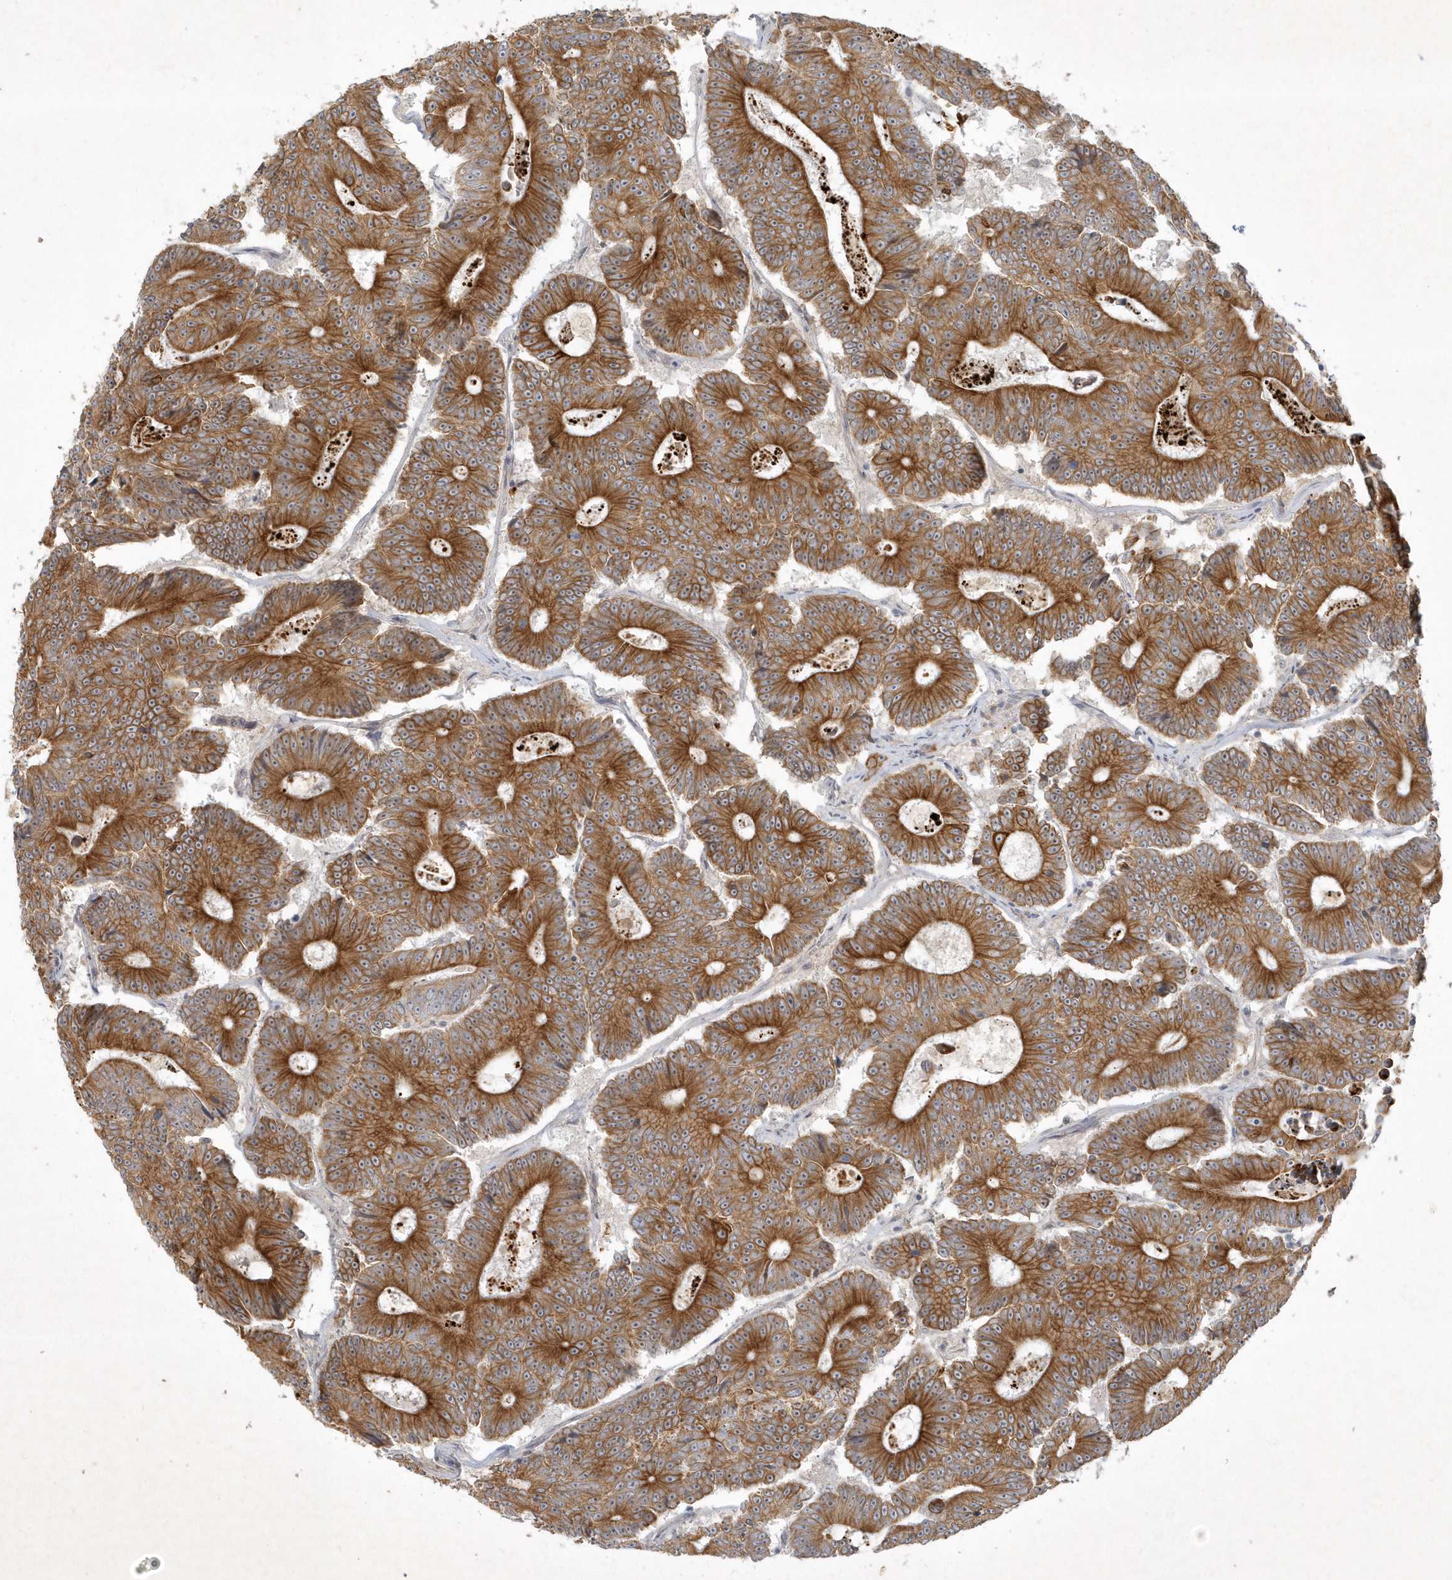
{"staining": {"intensity": "strong", "quantity": ">75%", "location": "cytoplasmic/membranous"}, "tissue": "colorectal cancer", "cell_type": "Tumor cells", "image_type": "cancer", "snomed": [{"axis": "morphology", "description": "Adenocarcinoma, NOS"}, {"axis": "topography", "description": "Colon"}], "caption": "Immunohistochemical staining of human colorectal adenocarcinoma shows high levels of strong cytoplasmic/membranous expression in about >75% of tumor cells.", "gene": "BOD1", "patient": {"sex": "male", "age": 83}}